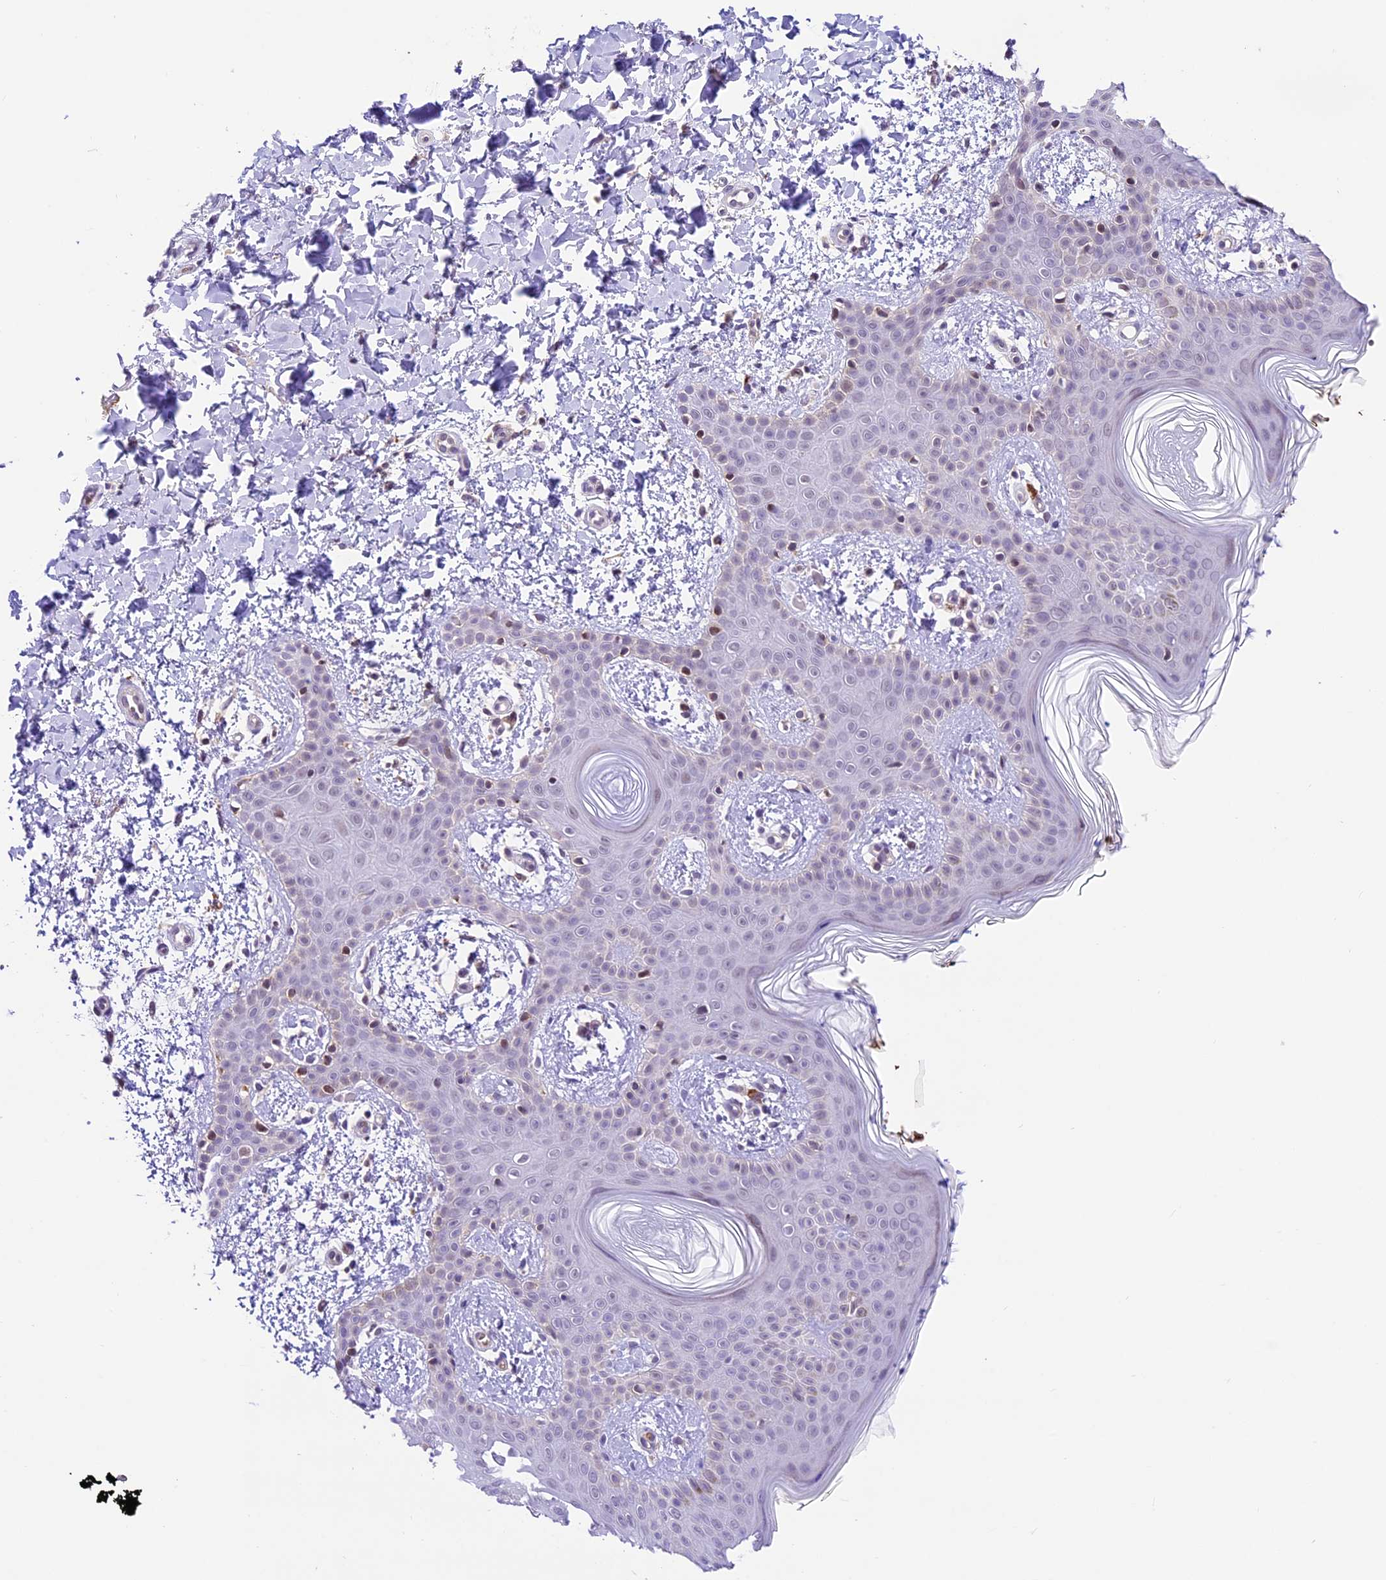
{"staining": {"intensity": "negative", "quantity": "none", "location": "none"}, "tissue": "skin", "cell_type": "Fibroblasts", "image_type": "normal", "snomed": [{"axis": "morphology", "description": "Normal tissue, NOS"}, {"axis": "topography", "description": "Skin"}], "caption": "This is an immunohistochemistry micrograph of normal skin. There is no positivity in fibroblasts.", "gene": "SHKBP1", "patient": {"sex": "male", "age": 36}}